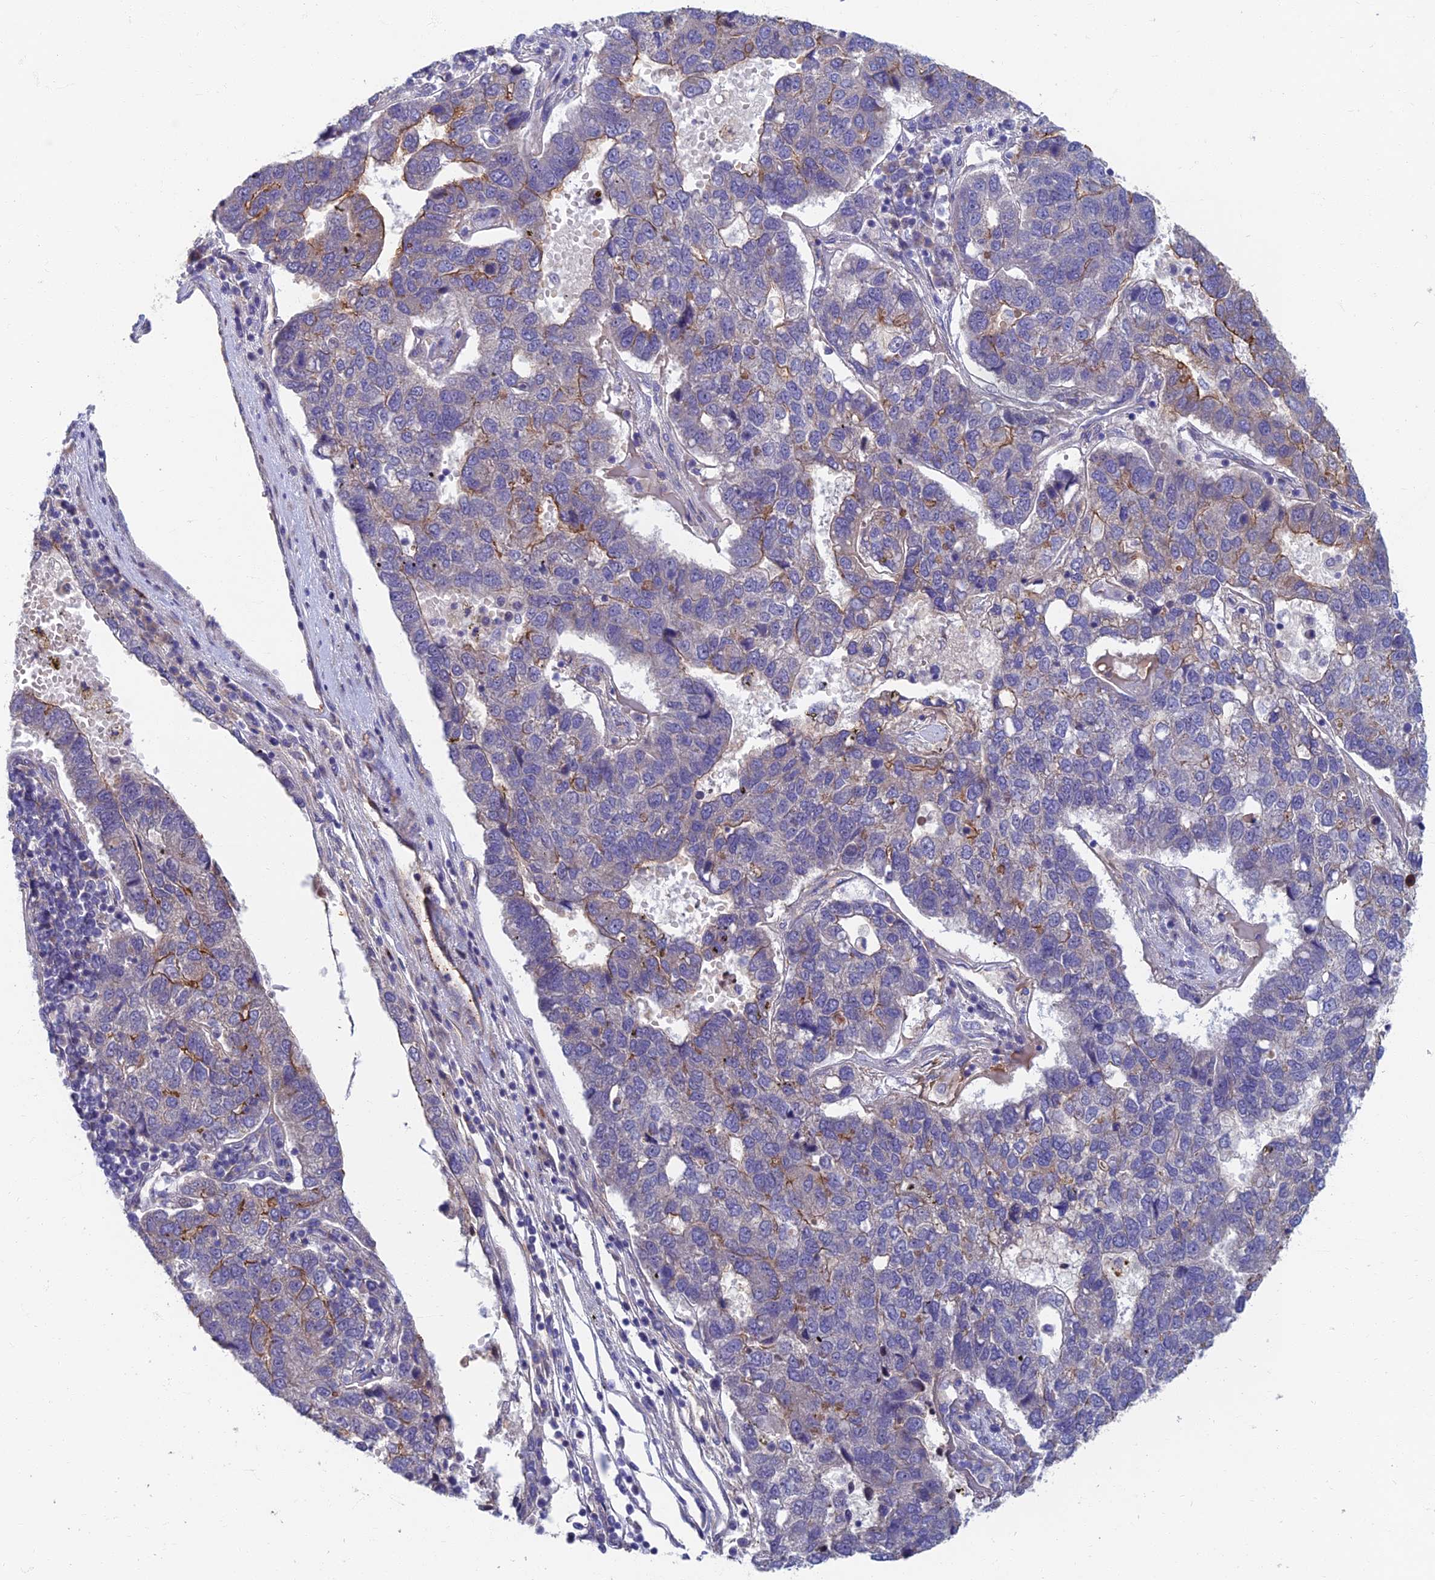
{"staining": {"intensity": "moderate", "quantity": "<25%", "location": "cytoplasmic/membranous"}, "tissue": "pancreatic cancer", "cell_type": "Tumor cells", "image_type": "cancer", "snomed": [{"axis": "morphology", "description": "Adenocarcinoma, NOS"}, {"axis": "topography", "description": "Pancreas"}], "caption": "IHC (DAB (3,3'-diaminobenzidine)) staining of human pancreatic cancer reveals moderate cytoplasmic/membranous protein staining in approximately <25% of tumor cells. Immunohistochemistry (ihc) stains the protein of interest in brown and the nuclei are stained blue.", "gene": "RHBDL2", "patient": {"sex": "female", "age": 61}}